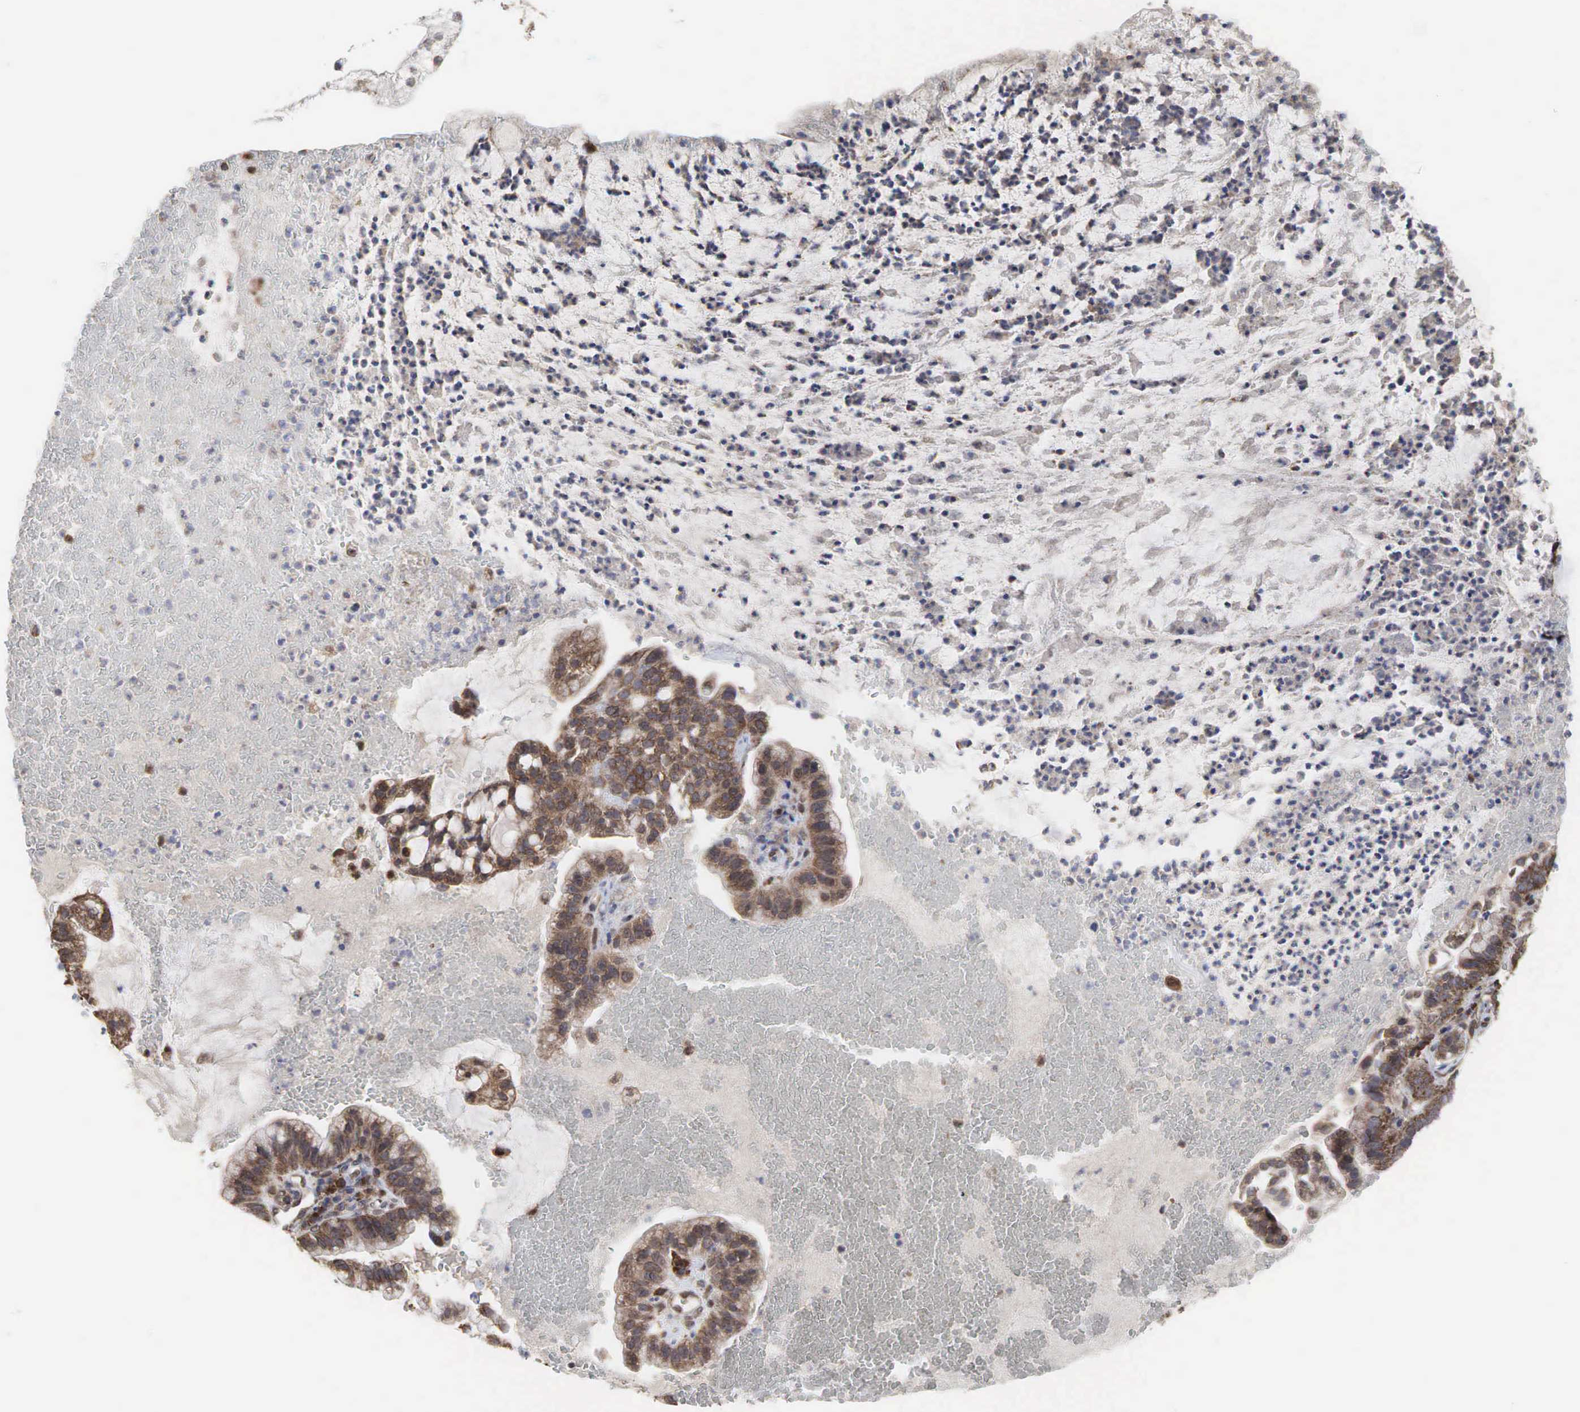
{"staining": {"intensity": "moderate", "quantity": ">75%", "location": "cytoplasmic/membranous"}, "tissue": "cervical cancer", "cell_type": "Tumor cells", "image_type": "cancer", "snomed": [{"axis": "morphology", "description": "Adenocarcinoma, NOS"}, {"axis": "topography", "description": "Cervix"}], "caption": "IHC staining of adenocarcinoma (cervical), which shows medium levels of moderate cytoplasmic/membranous staining in about >75% of tumor cells indicating moderate cytoplasmic/membranous protein staining. The staining was performed using DAB (brown) for protein detection and nuclei were counterstained in hematoxylin (blue).", "gene": "PABPC5", "patient": {"sex": "female", "age": 41}}